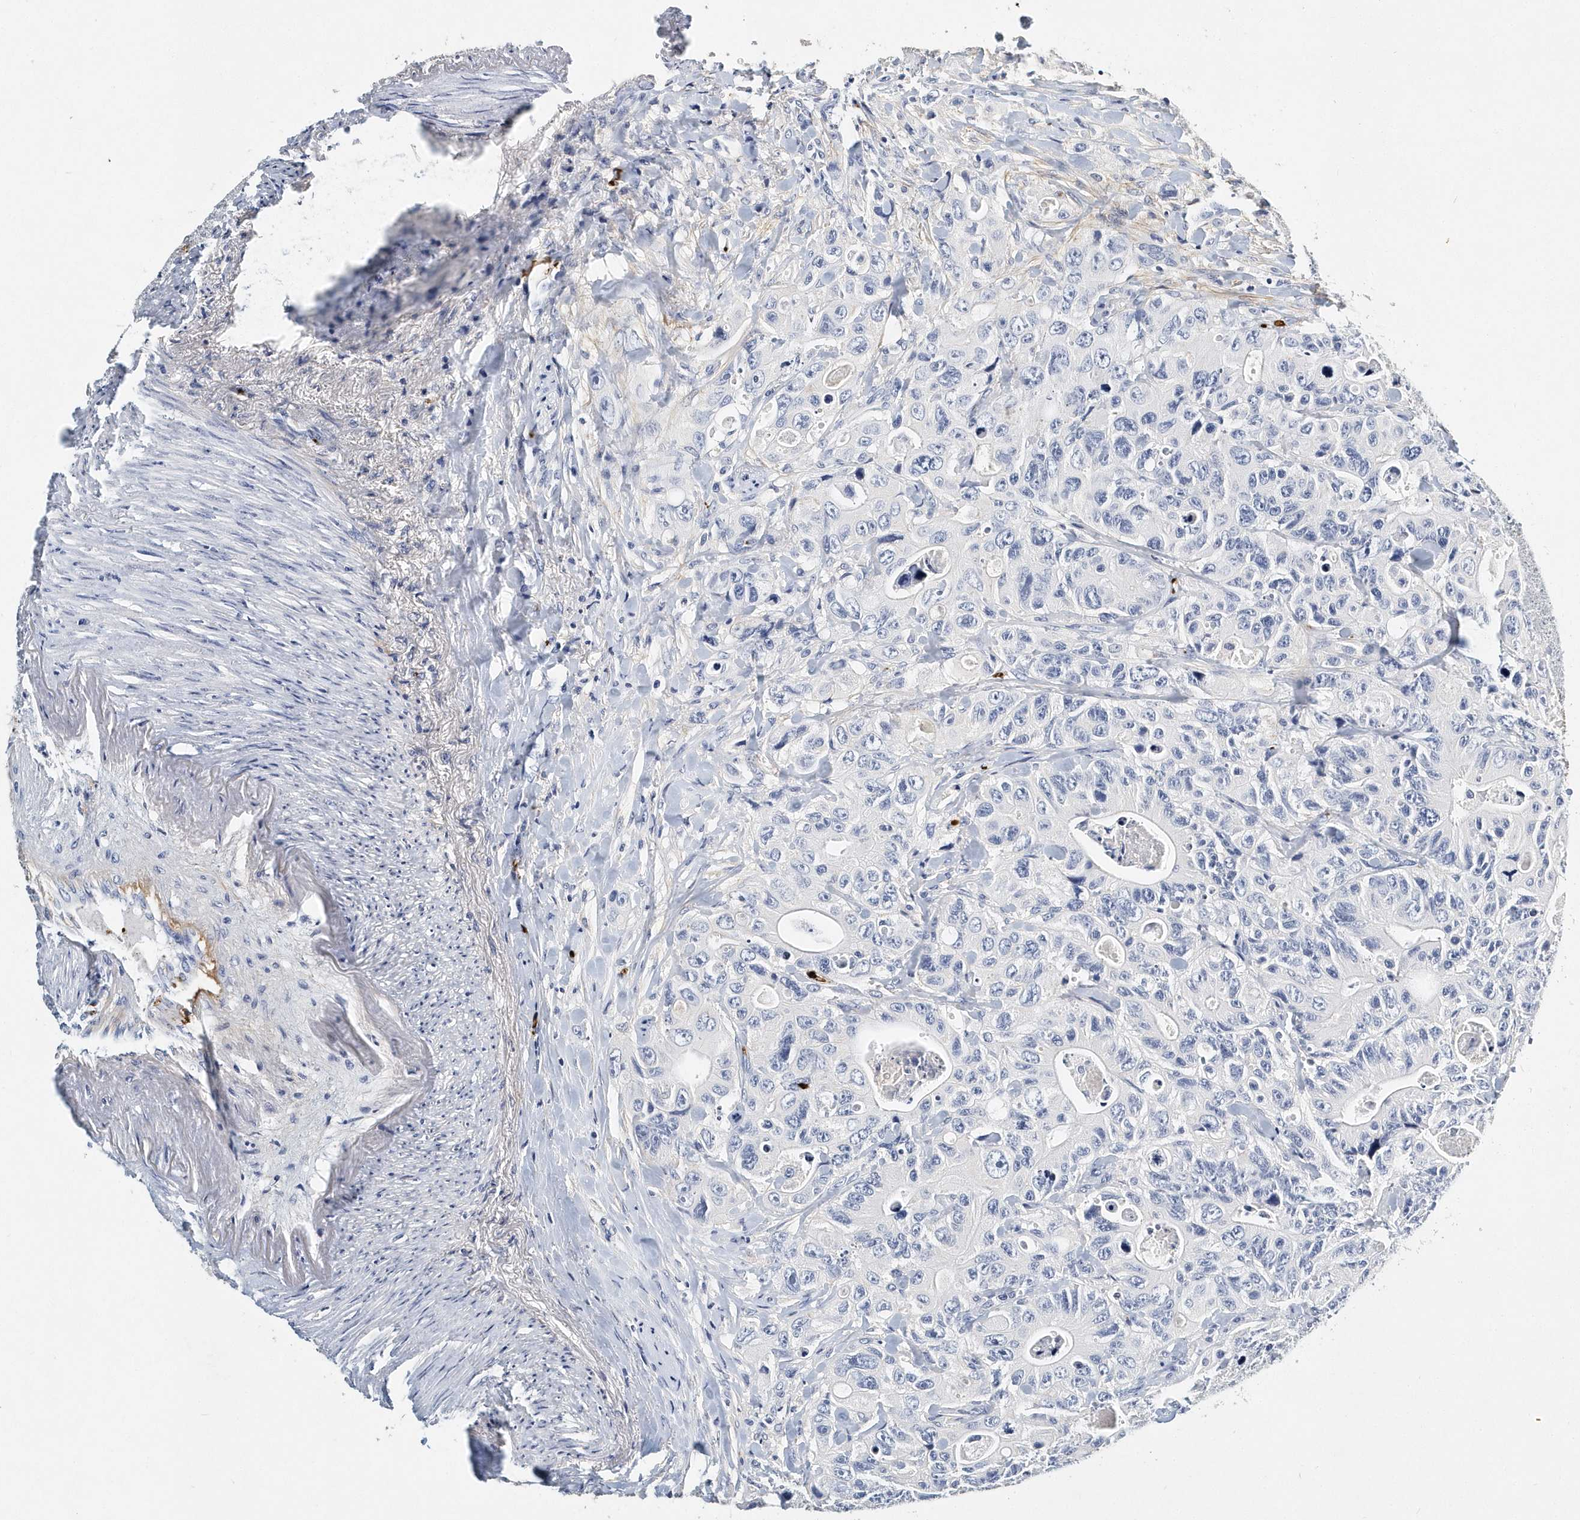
{"staining": {"intensity": "negative", "quantity": "none", "location": "none"}, "tissue": "colorectal cancer", "cell_type": "Tumor cells", "image_type": "cancer", "snomed": [{"axis": "morphology", "description": "Adenocarcinoma, NOS"}, {"axis": "topography", "description": "Colon"}], "caption": "Immunohistochemistry image of adenocarcinoma (colorectal) stained for a protein (brown), which demonstrates no positivity in tumor cells.", "gene": "ITGA2B", "patient": {"sex": "female", "age": 46}}